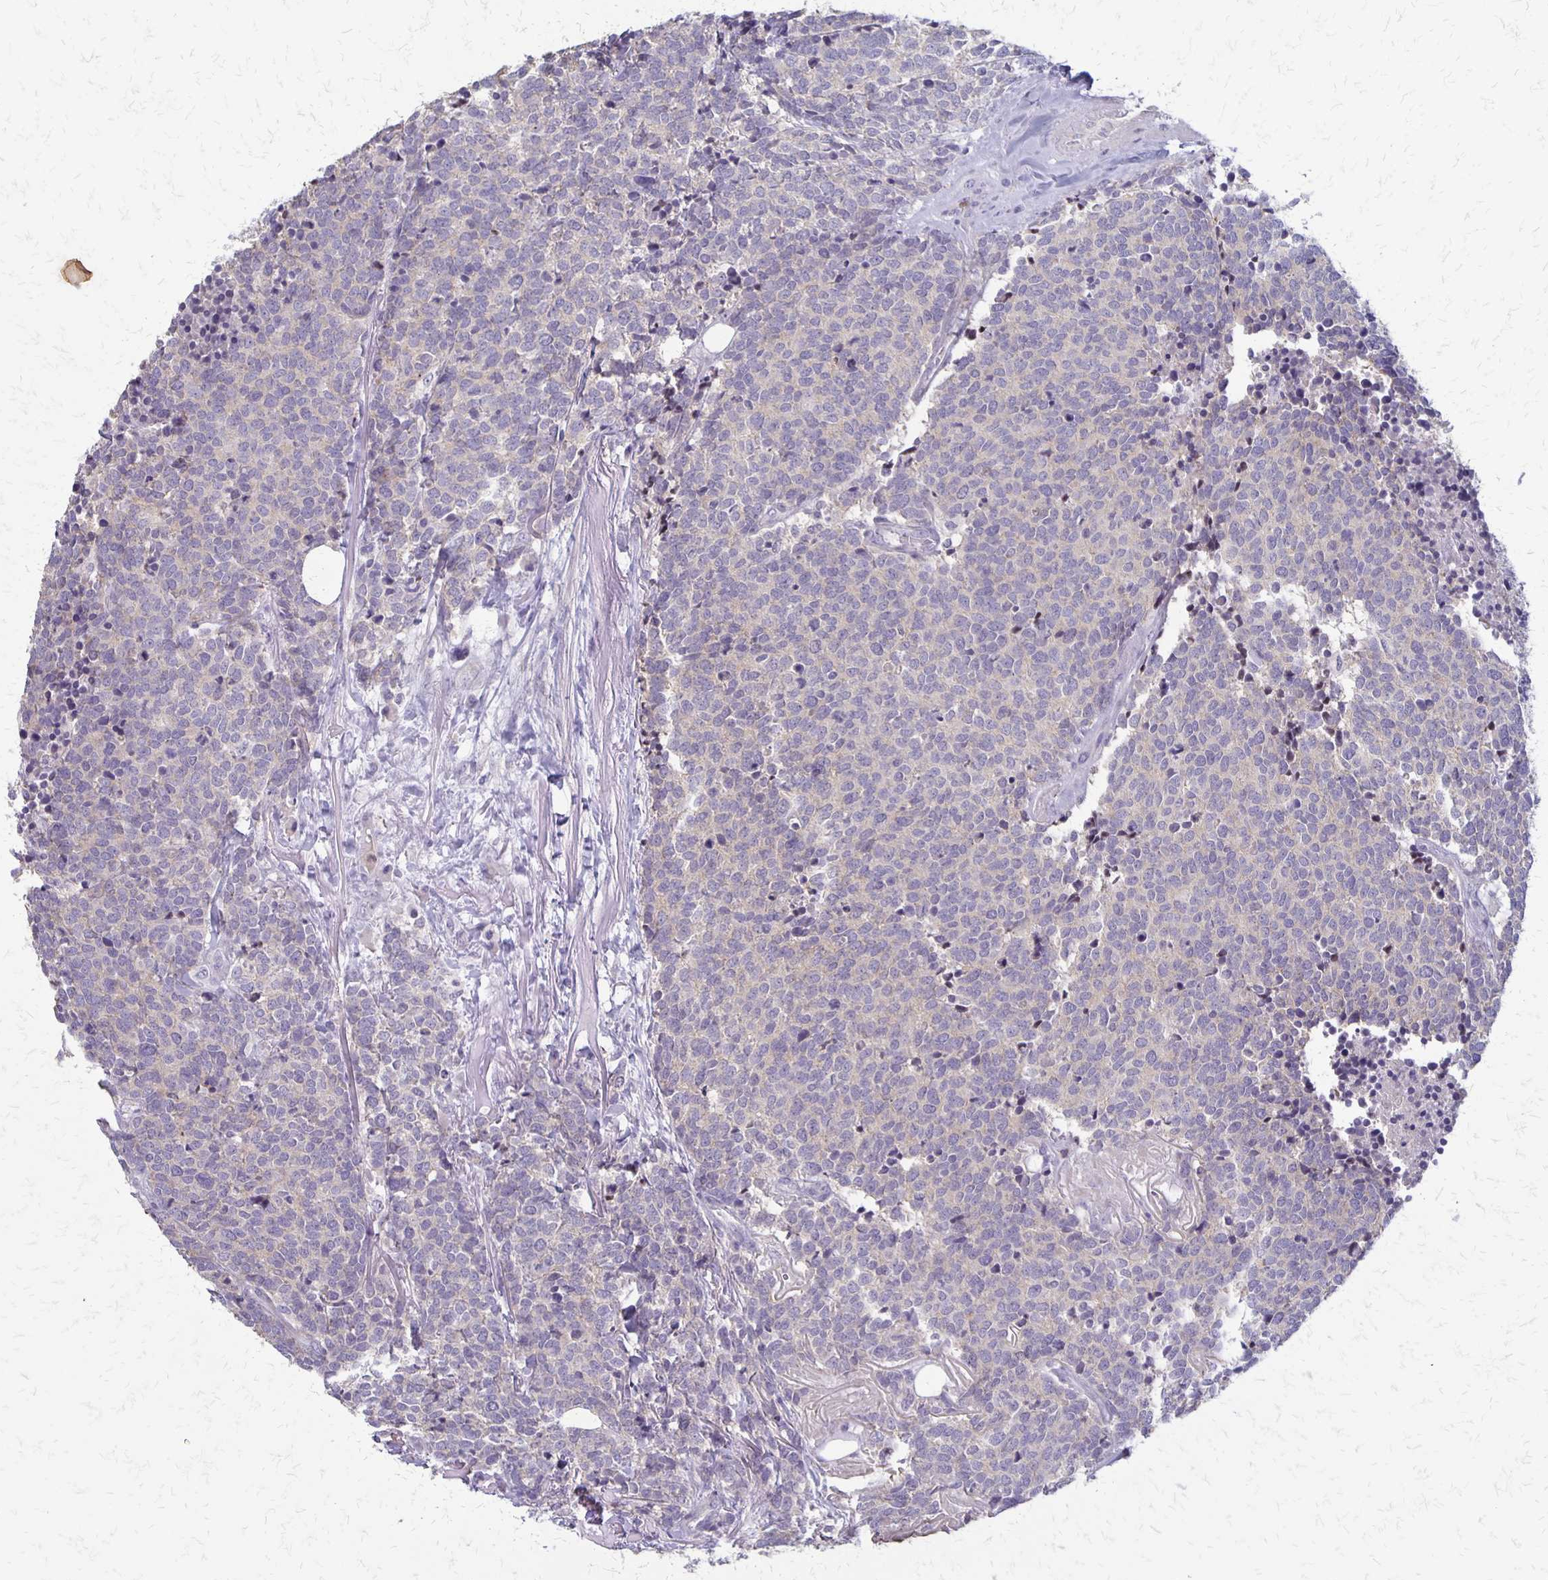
{"staining": {"intensity": "negative", "quantity": "none", "location": "none"}, "tissue": "carcinoid", "cell_type": "Tumor cells", "image_type": "cancer", "snomed": [{"axis": "morphology", "description": "Carcinoid, malignant, NOS"}, {"axis": "topography", "description": "Skin"}], "caption": "The micrograph reveals no staining of tumor cells in carcinoid.", "gene": "SEPTIN5", "patient": {"sex": "female", "age": 79}}